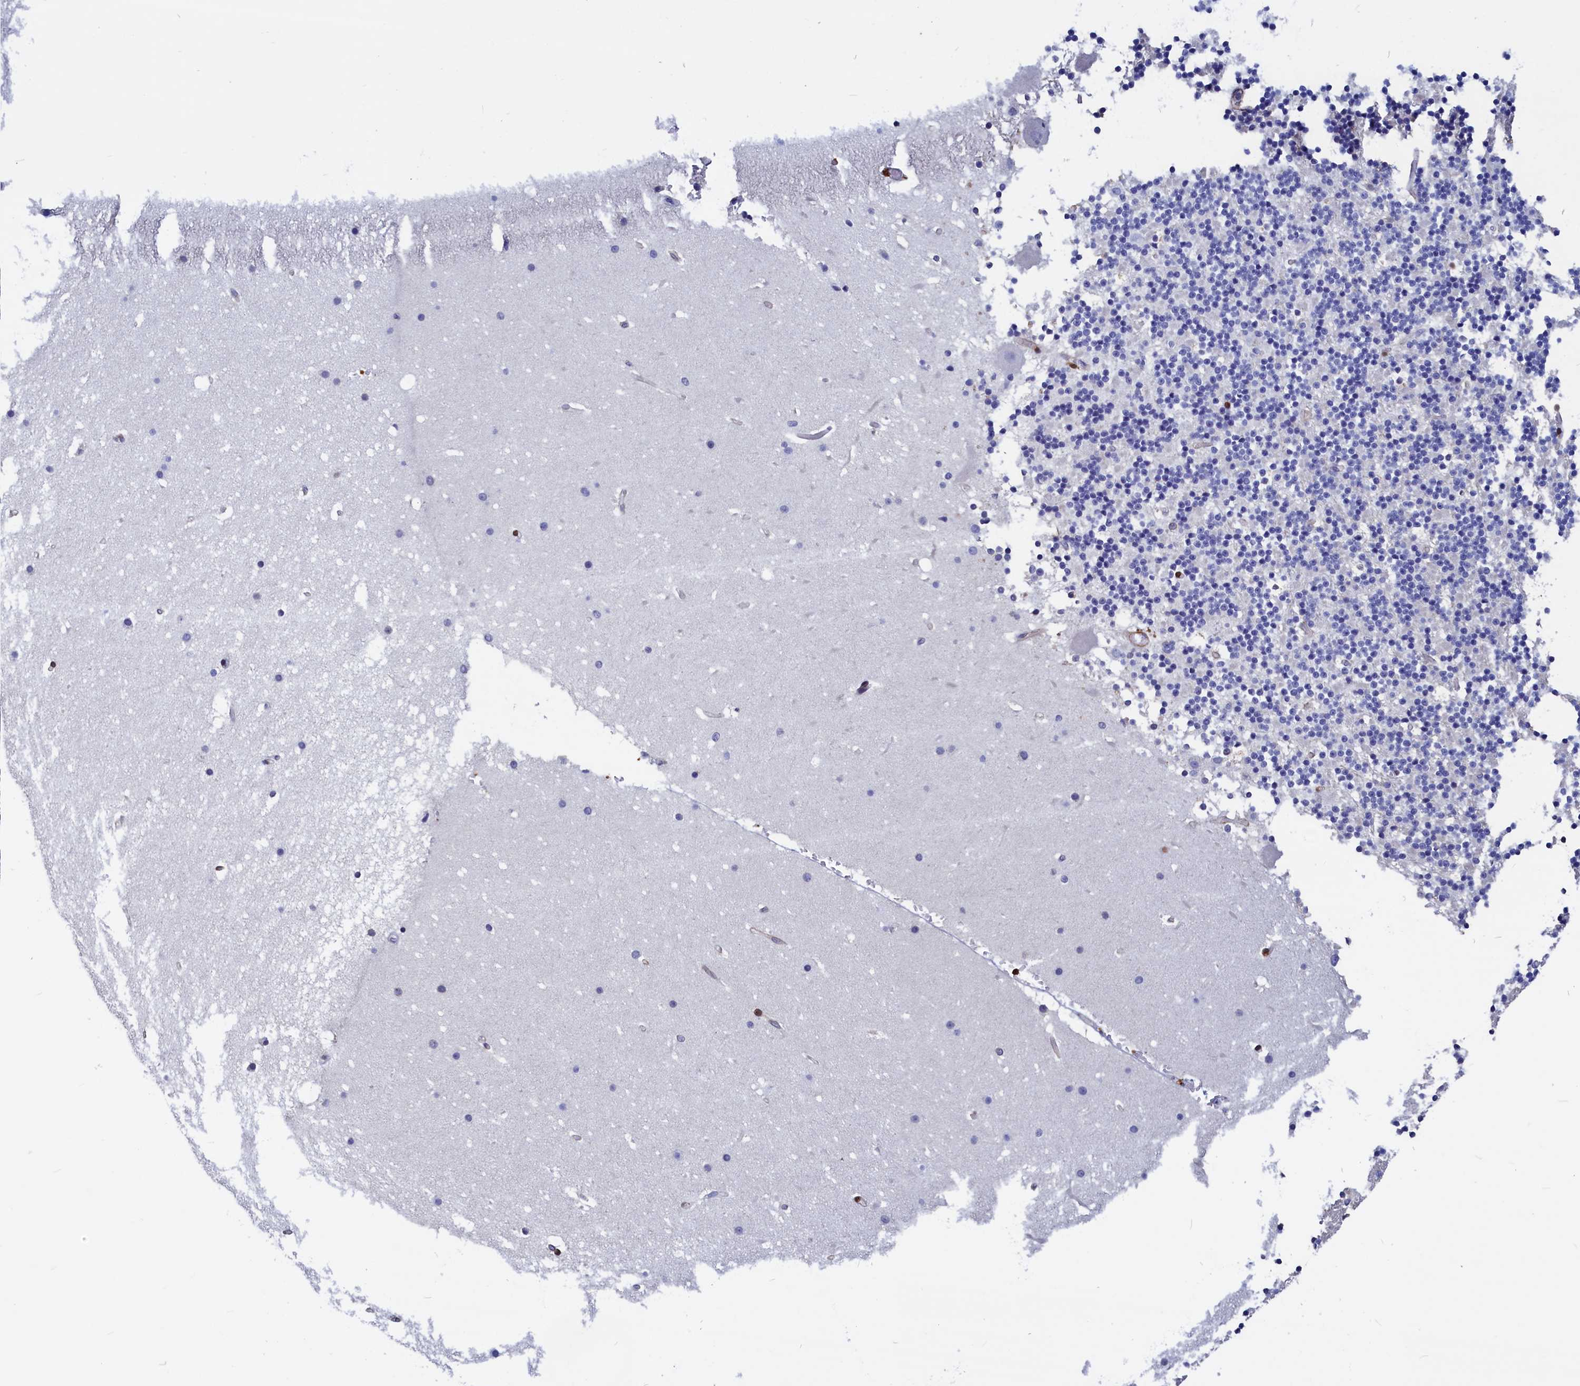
{"staining": {"intensity": "negative", "quantity": "none", "location": "none"}, "tissue": "cerebellum", "cell_type": "Cells in granular layer", "image_type": "normal", "snomed": [{"axis": "morphology", "description": "Normal tissue, NOS"}, {"axis": "topography", "description": "Cerebellum"}], "caption": "A high-resolution photomicrograph shows IHC staining of benign cerebellum, which shows no significant positivity in cells in granular layer.", "gene": "CRIP1", "patient": {"sex": "male", "age": 57}}